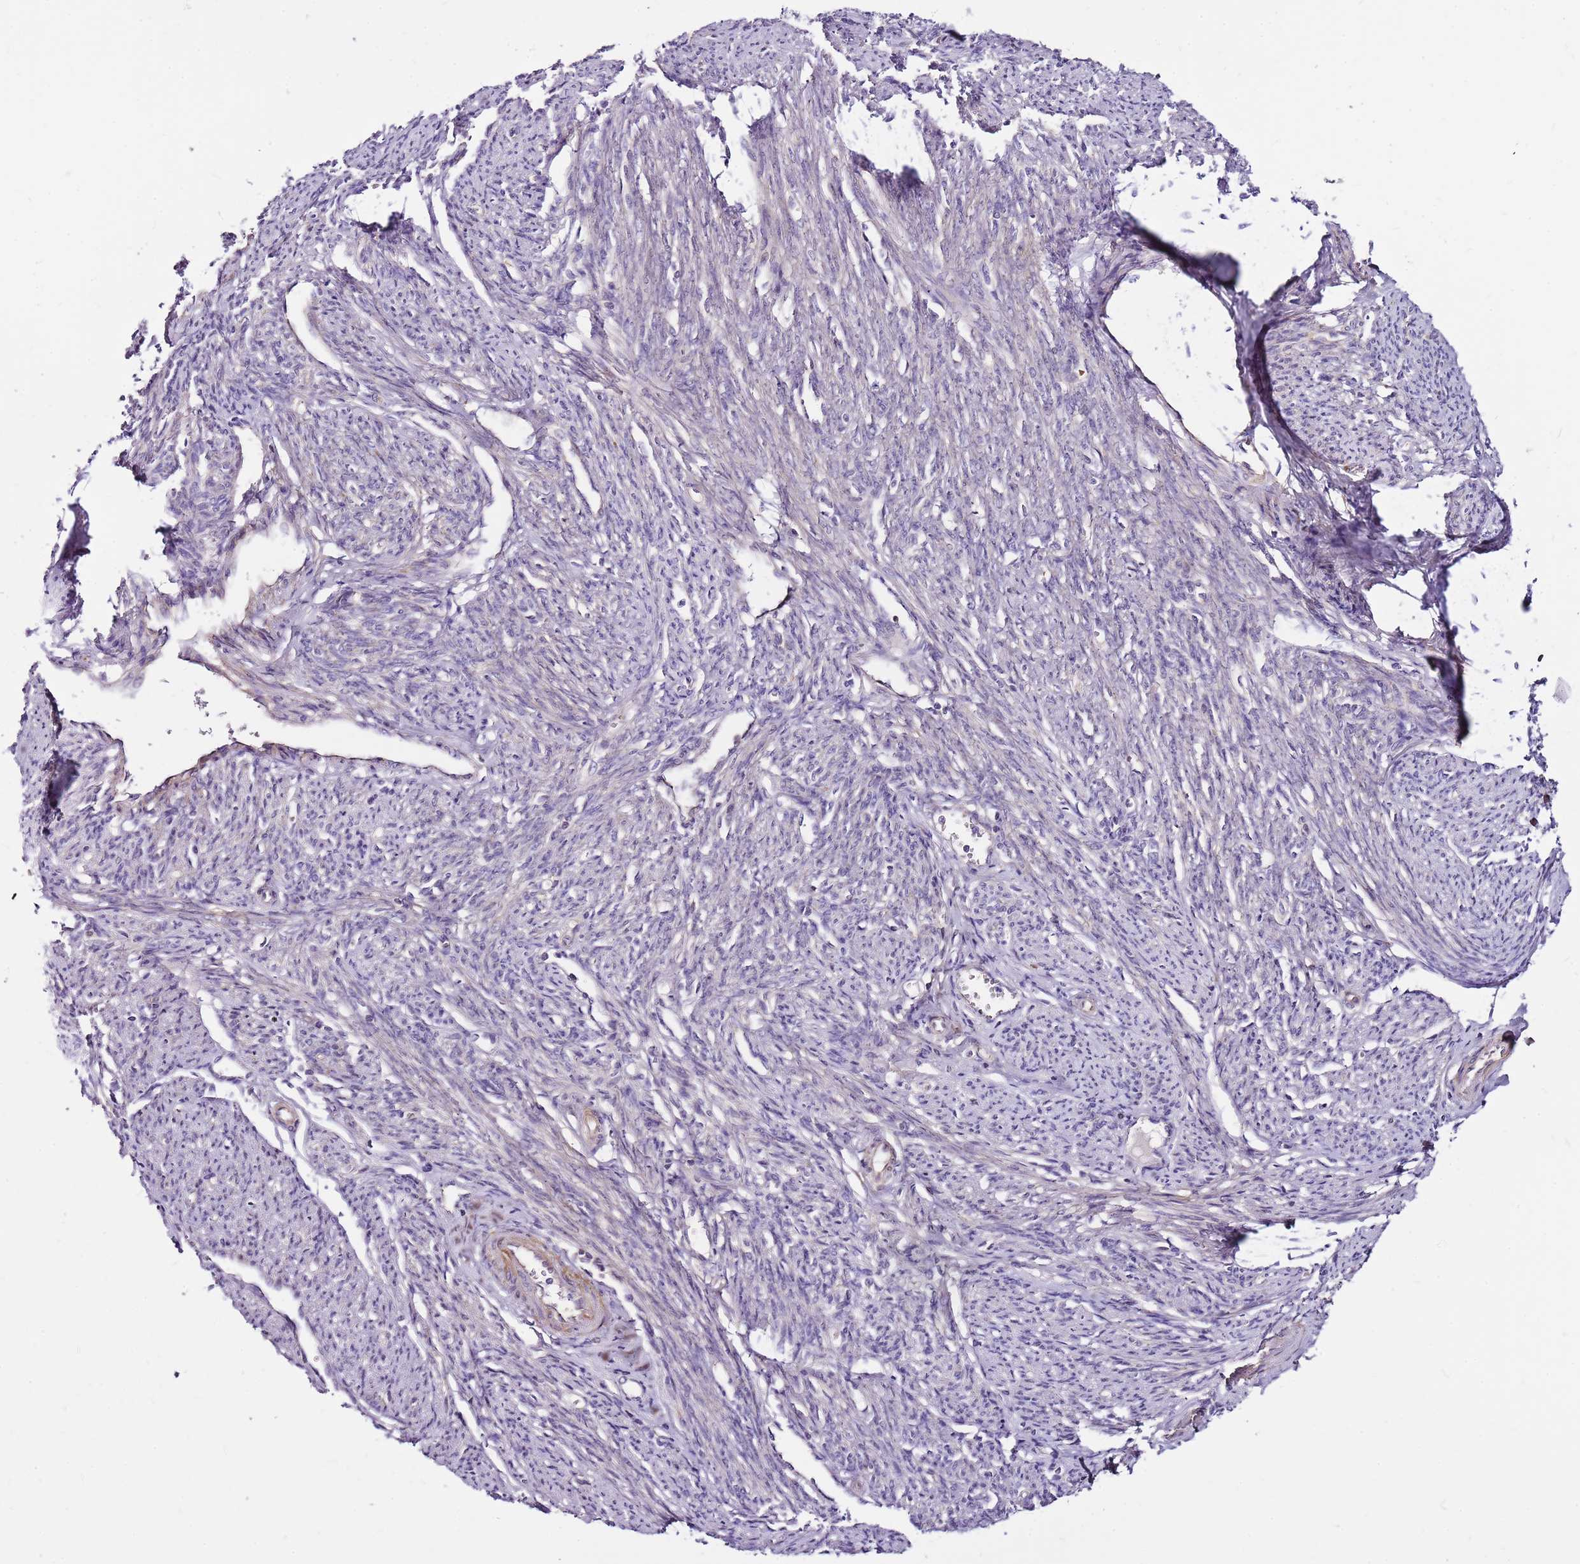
{"staining": {"intensity": "strong", "quantity": "25%-75%", "location": "cytoplasmic/membranous"}, "tissue": "smooth muscle", "cell_type": "Smooth muscle cells", "image_type": "normal", "snomed": [{"axis": "morphology", "description": "Normal tissue, NOS"}, {"axis": "topography", "description": "Smooth muscle"}, {"axis": "topography", "description": "Uterus"}], "caption": "Immunohistochemical staining of unremarkable smooth muscle displays strong cytoplasmic/membranous protein expression in about 25%-75% of smooth muscle cells.", "gene": "POLE3", "patient": {"sex": "female", "age": 59}}